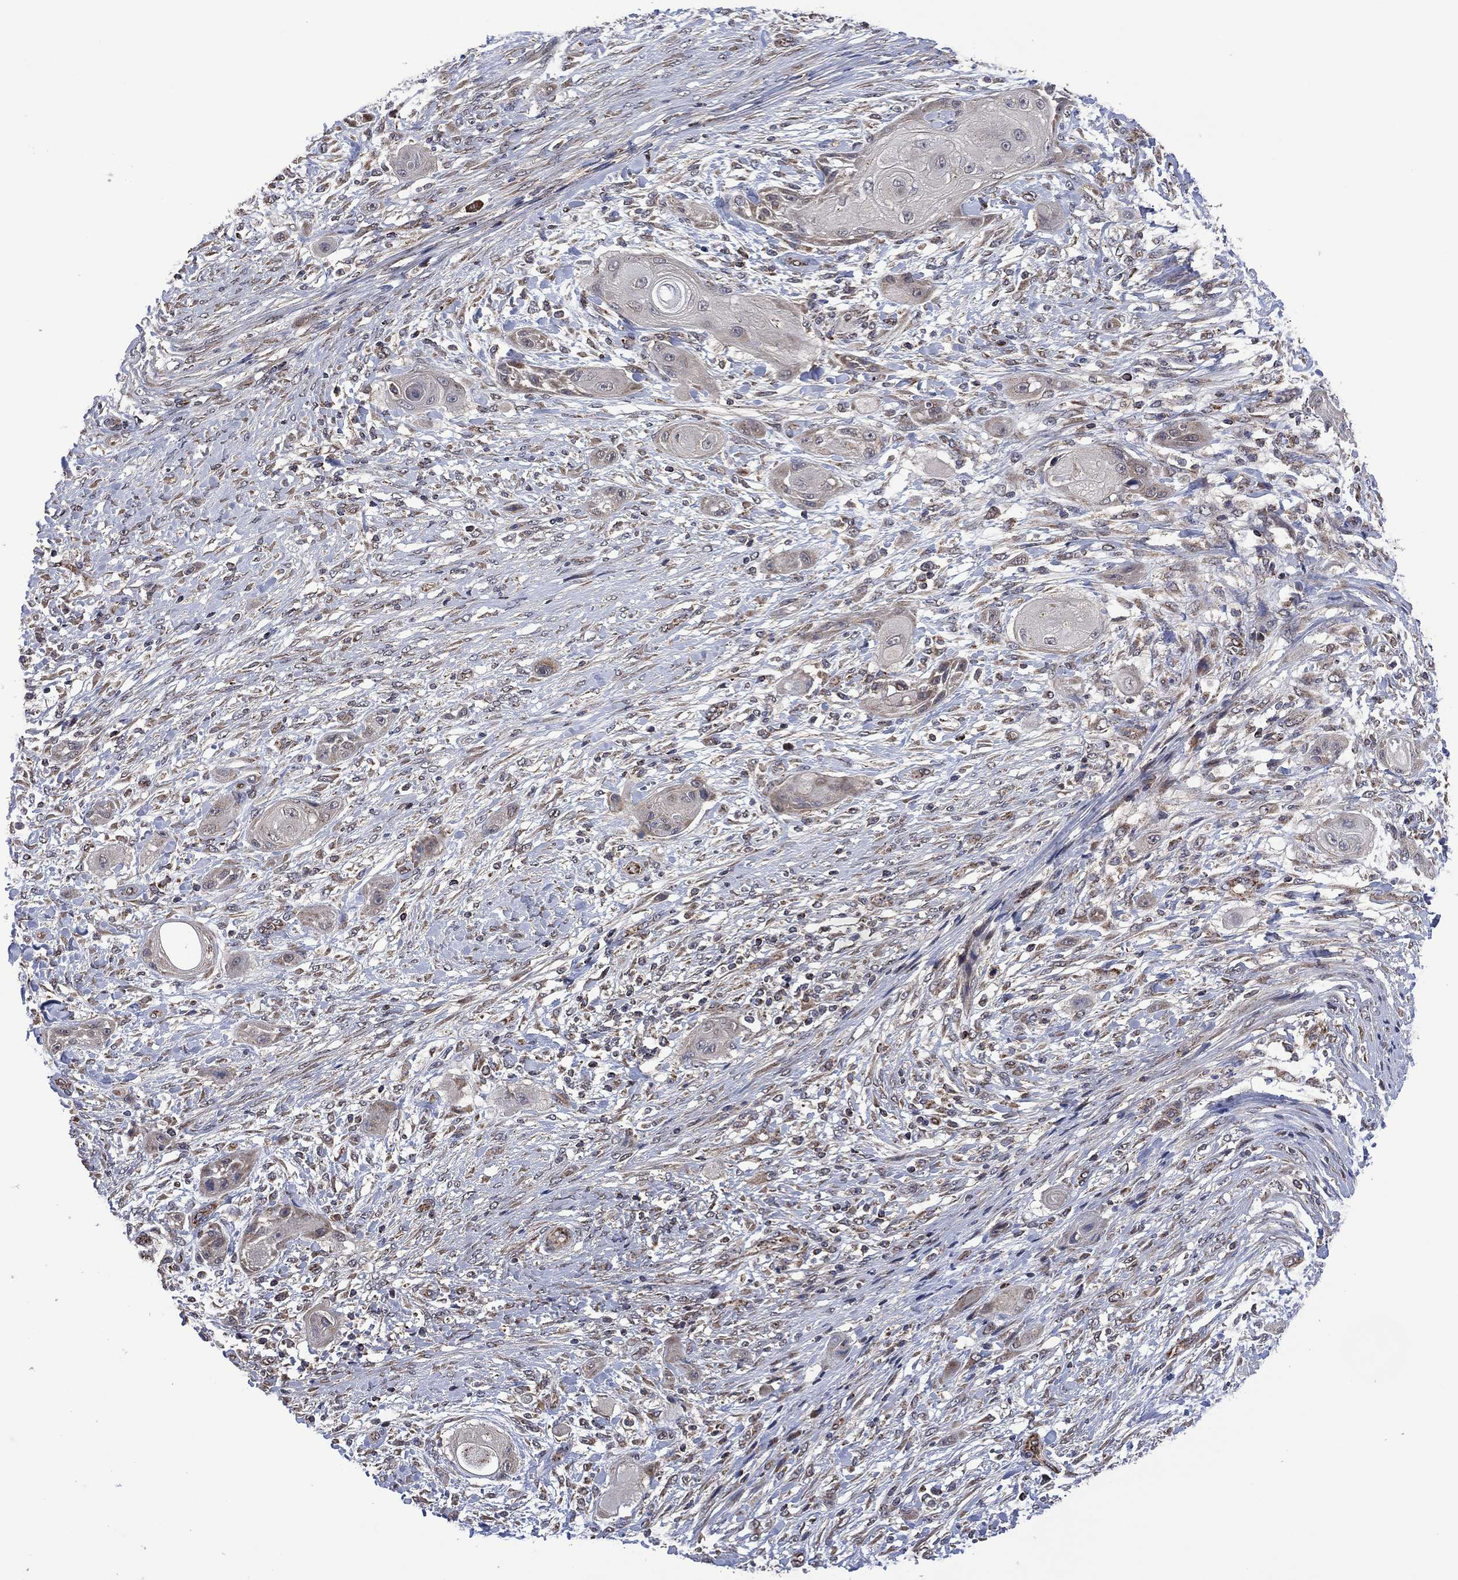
{"staining": {"intensity": "negative", "quantity": "none", "location": "none"}, "tissue": "skin cancer", "cell_type": "Tumor cells", "image_type": "cancer", "snomed": [{"axis": "morphology", "description": "Squamous cell carcinoma, NOS"}, {"axis": "topography", "description": "Skin"}], "caption": "Squamous cell carcinoma (skin) stained for a protein using immunohistochemistry (IHC) shows no staining tumor cells.", "gene": "HTD2", "patient": {"sex": "male", "age": 62}}